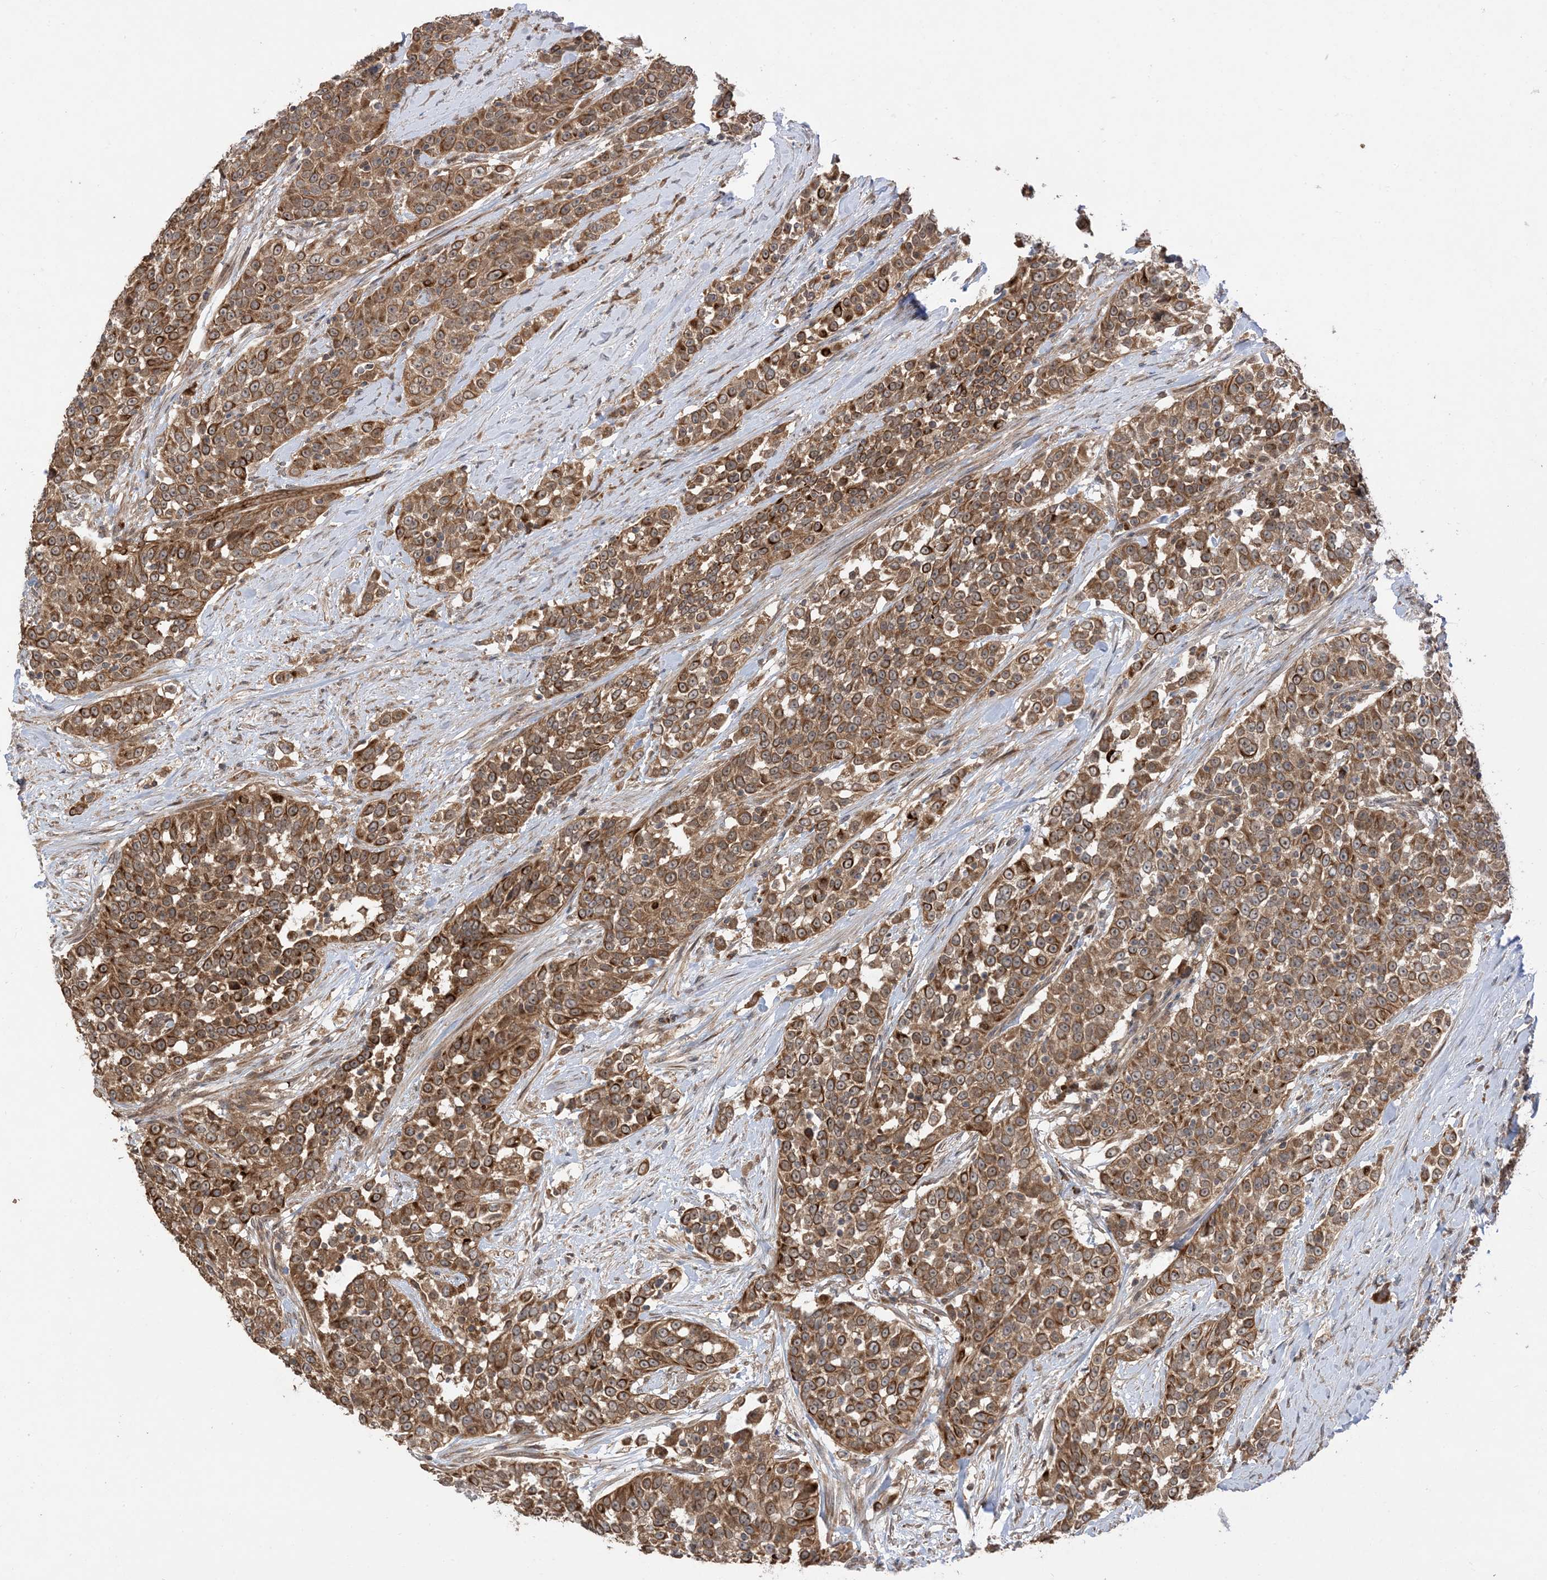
{"staining": {"intensity": "strong", "quantity": ">75%", "location": "cytoplasmic/membranous"}, "tissue": "urothelial cancer", "cell_type": "Tumor cells", "image_type": "cancer", "snomed": [{"axis": "morphology", "description": "Urothelial carcinoma, High grade"}, {"axis": "topography", "description": "Urinary bladder"}], "caption": "This is an image of IHC staining of high-grade urothelial carcinoma, which shows strong staining in the cytoplasmic/membranous of tumor cells.", "gene": "PUSL1", "patient": {"sex": "female", "age": 80}}